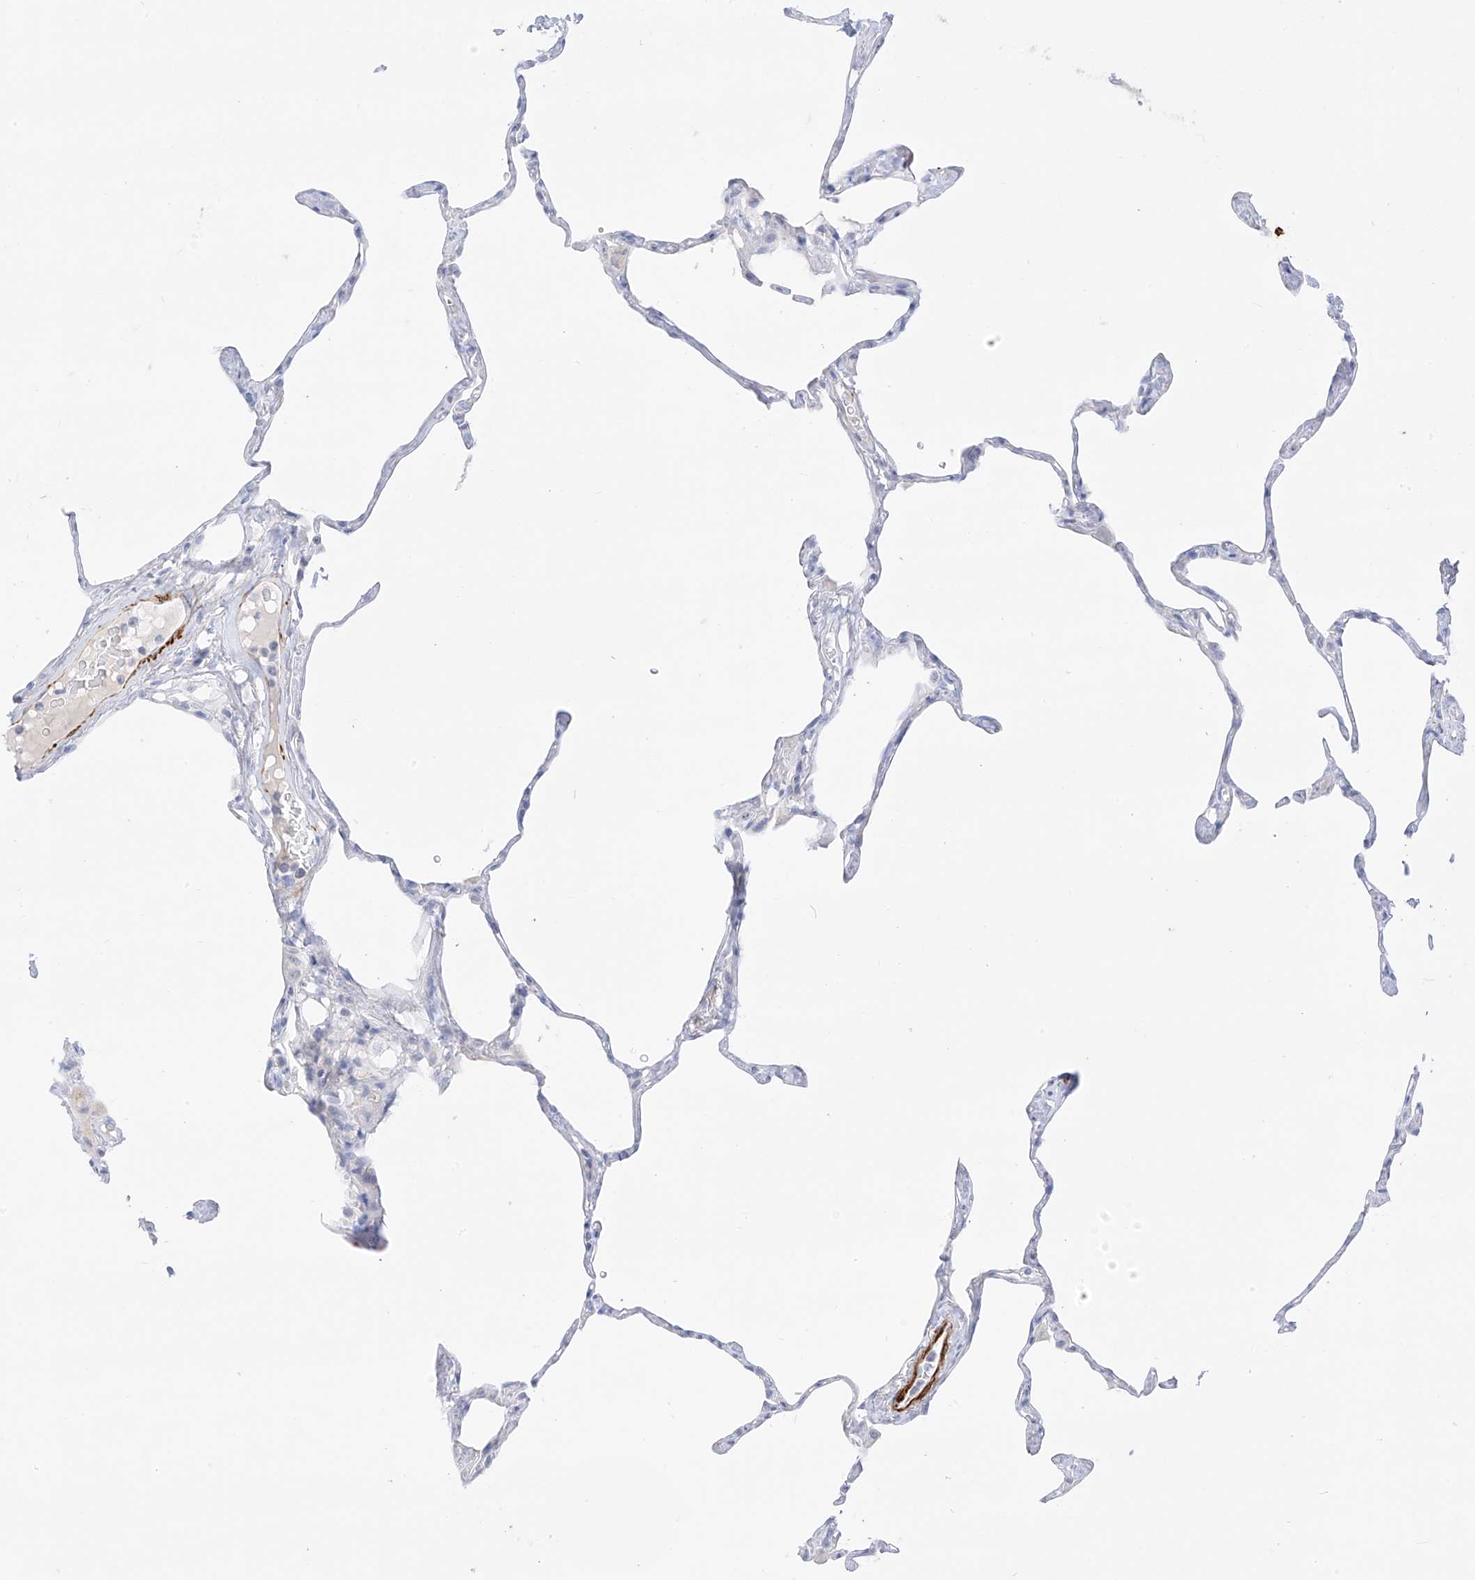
{"staining": {"intensity": "negative", "quantity": "none", "location": "none"}, "tissue": "lung", "cell_type": "Alveolar cells", "image_type": "normal", "snomed": [{"axis": "morphology", "description": "Normal tissue, NOS"}, {"axis": "topography", "description": "Lung"}], "caption": "High power microscopy micrograph of an immunohistochemistry image of normal lung, revealing no significant expression in alveolar cells. Nuclei are stained in blue.", "gene": "ST3GAL5", "patient": {"sex": "male", "age": 65}}